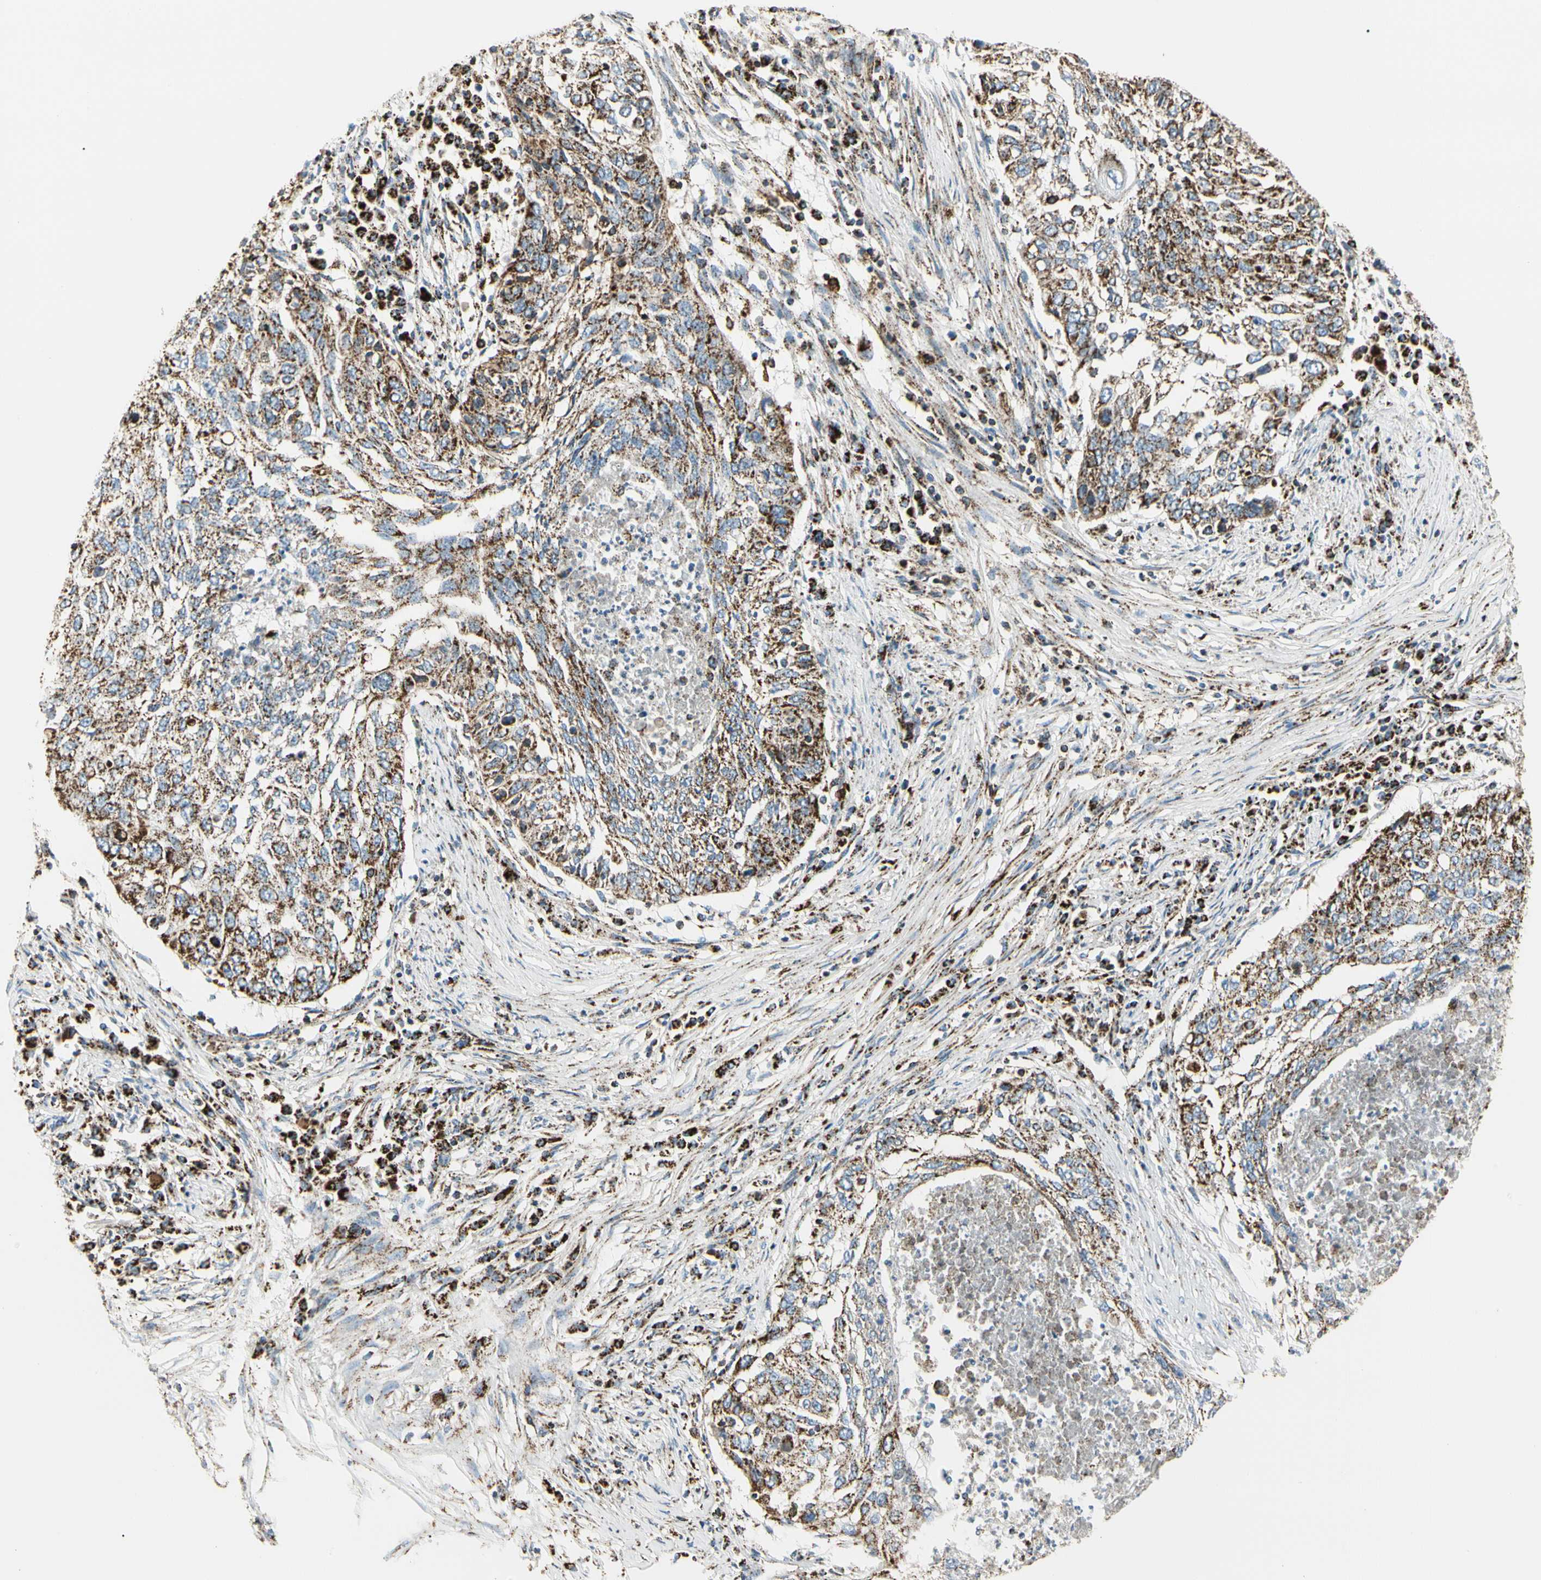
{"staining": {"intensity": "moderate", "quantity": ">75%", "location": "cytoplasmic/membranous"}, "tissue": "lung cancer", "cell_type": "Tumor cells", "image_type": "cancer", "snomed": [{"axis": "morphology", "description": "Squamous cell carcinoma, NOS"}, {"axis": "topography", "description": "Lung"}], "caption": "Immunohistochemical staining of lung cancer (squamous cell carcinoma) demonstrates medium levels of moderate cytoplasmic/membranous expression in about >75% of tumor cells.", "gene": "ME2", "patient": {"sex": "female", "age": 63}}